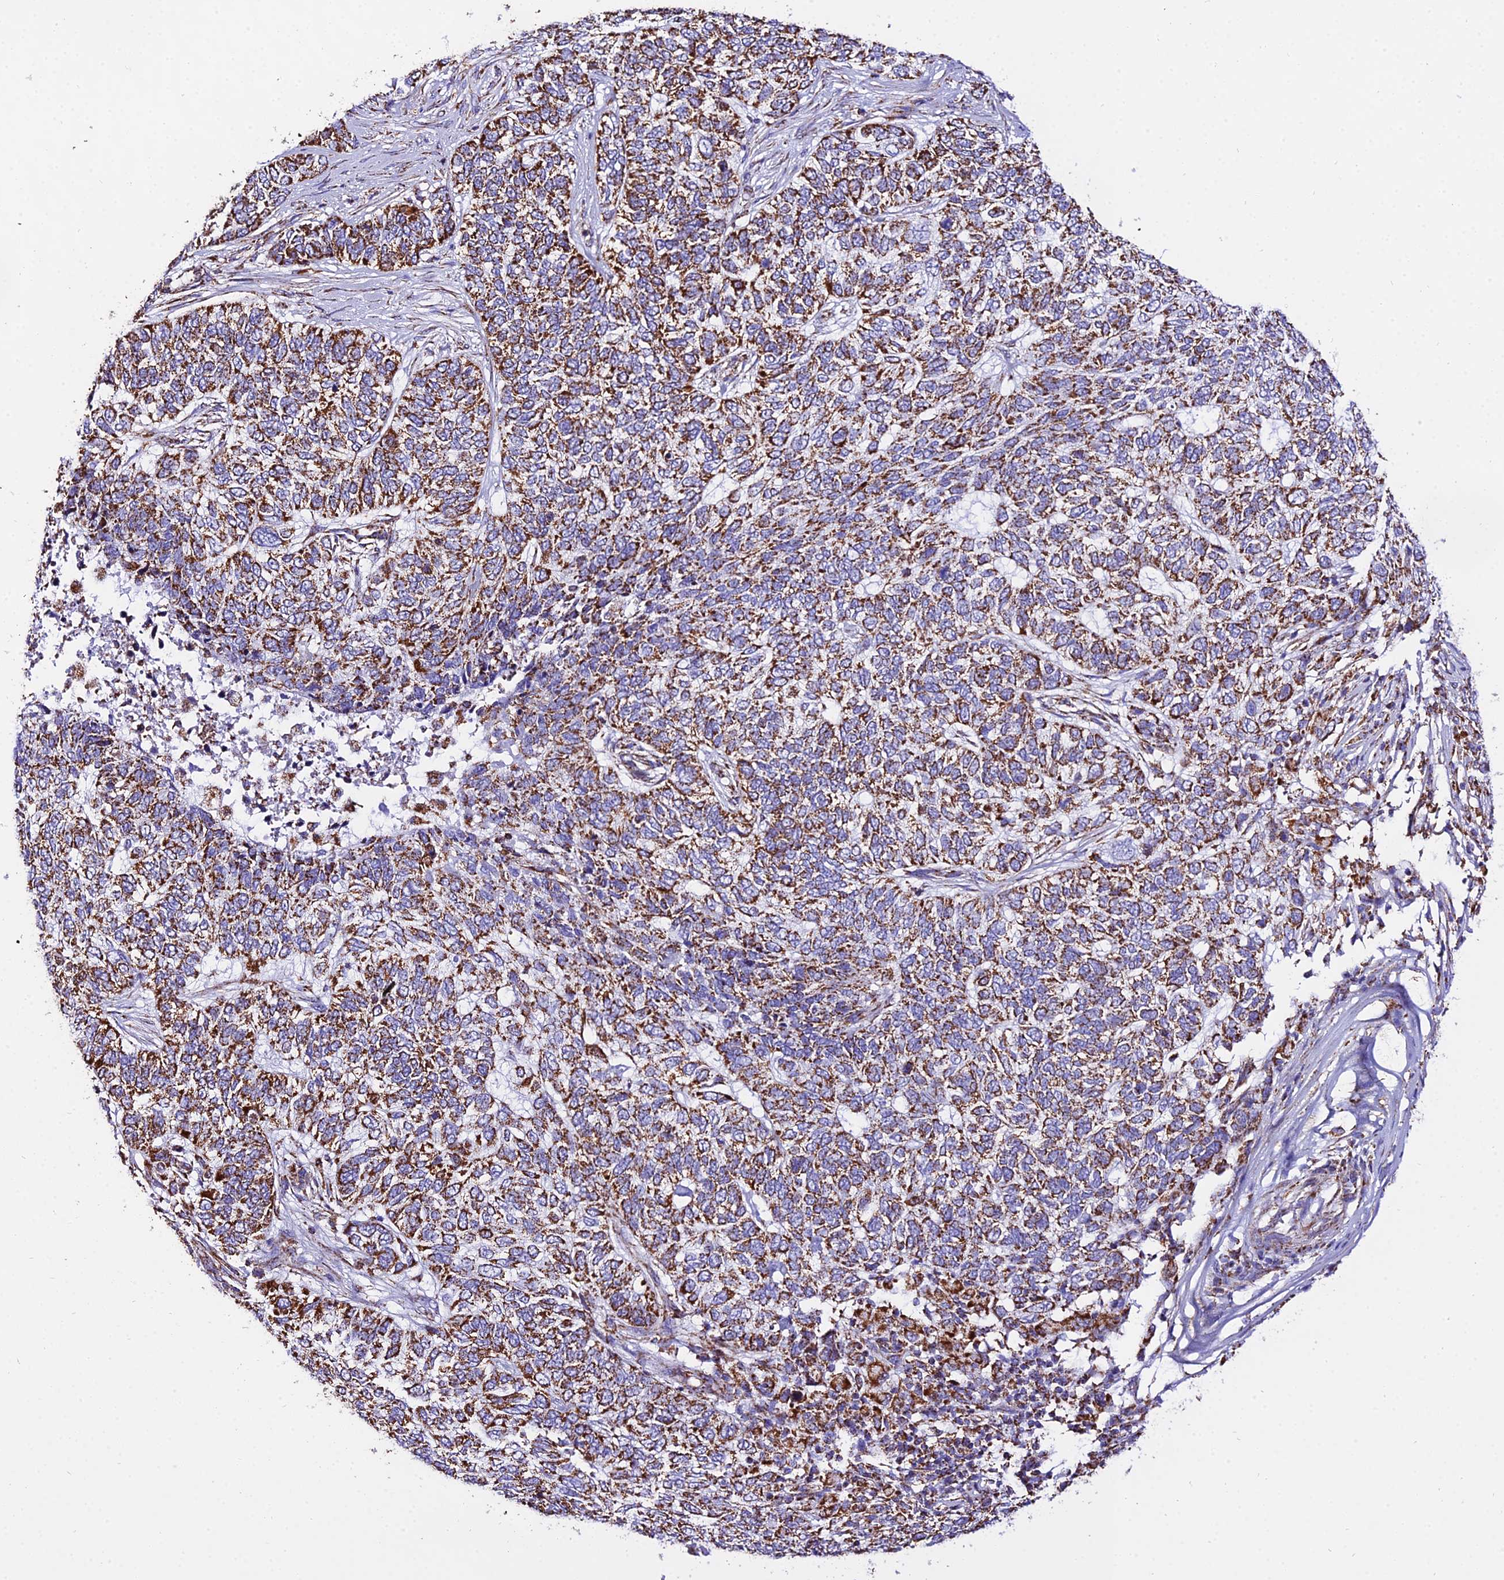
{"staining": {"intensity": "strong", "quantity": ">75%", "location": "cytoplasmic/membranous"}, "tissue": "skin cancer", "cell_type": "Tumor cells", "image_type": "cancer", "snomed": [{"axis": "morphology", "description": "Basal cell carcinoma"}, {"axis": "topography", "description": "Skin"}], "caption": "Human skin basal cell carcinoma stained with a protein marker displays strong staining in tumor cells.", "gene": "ATP5PD", "patient": {"sex": "female", "age": 65}}